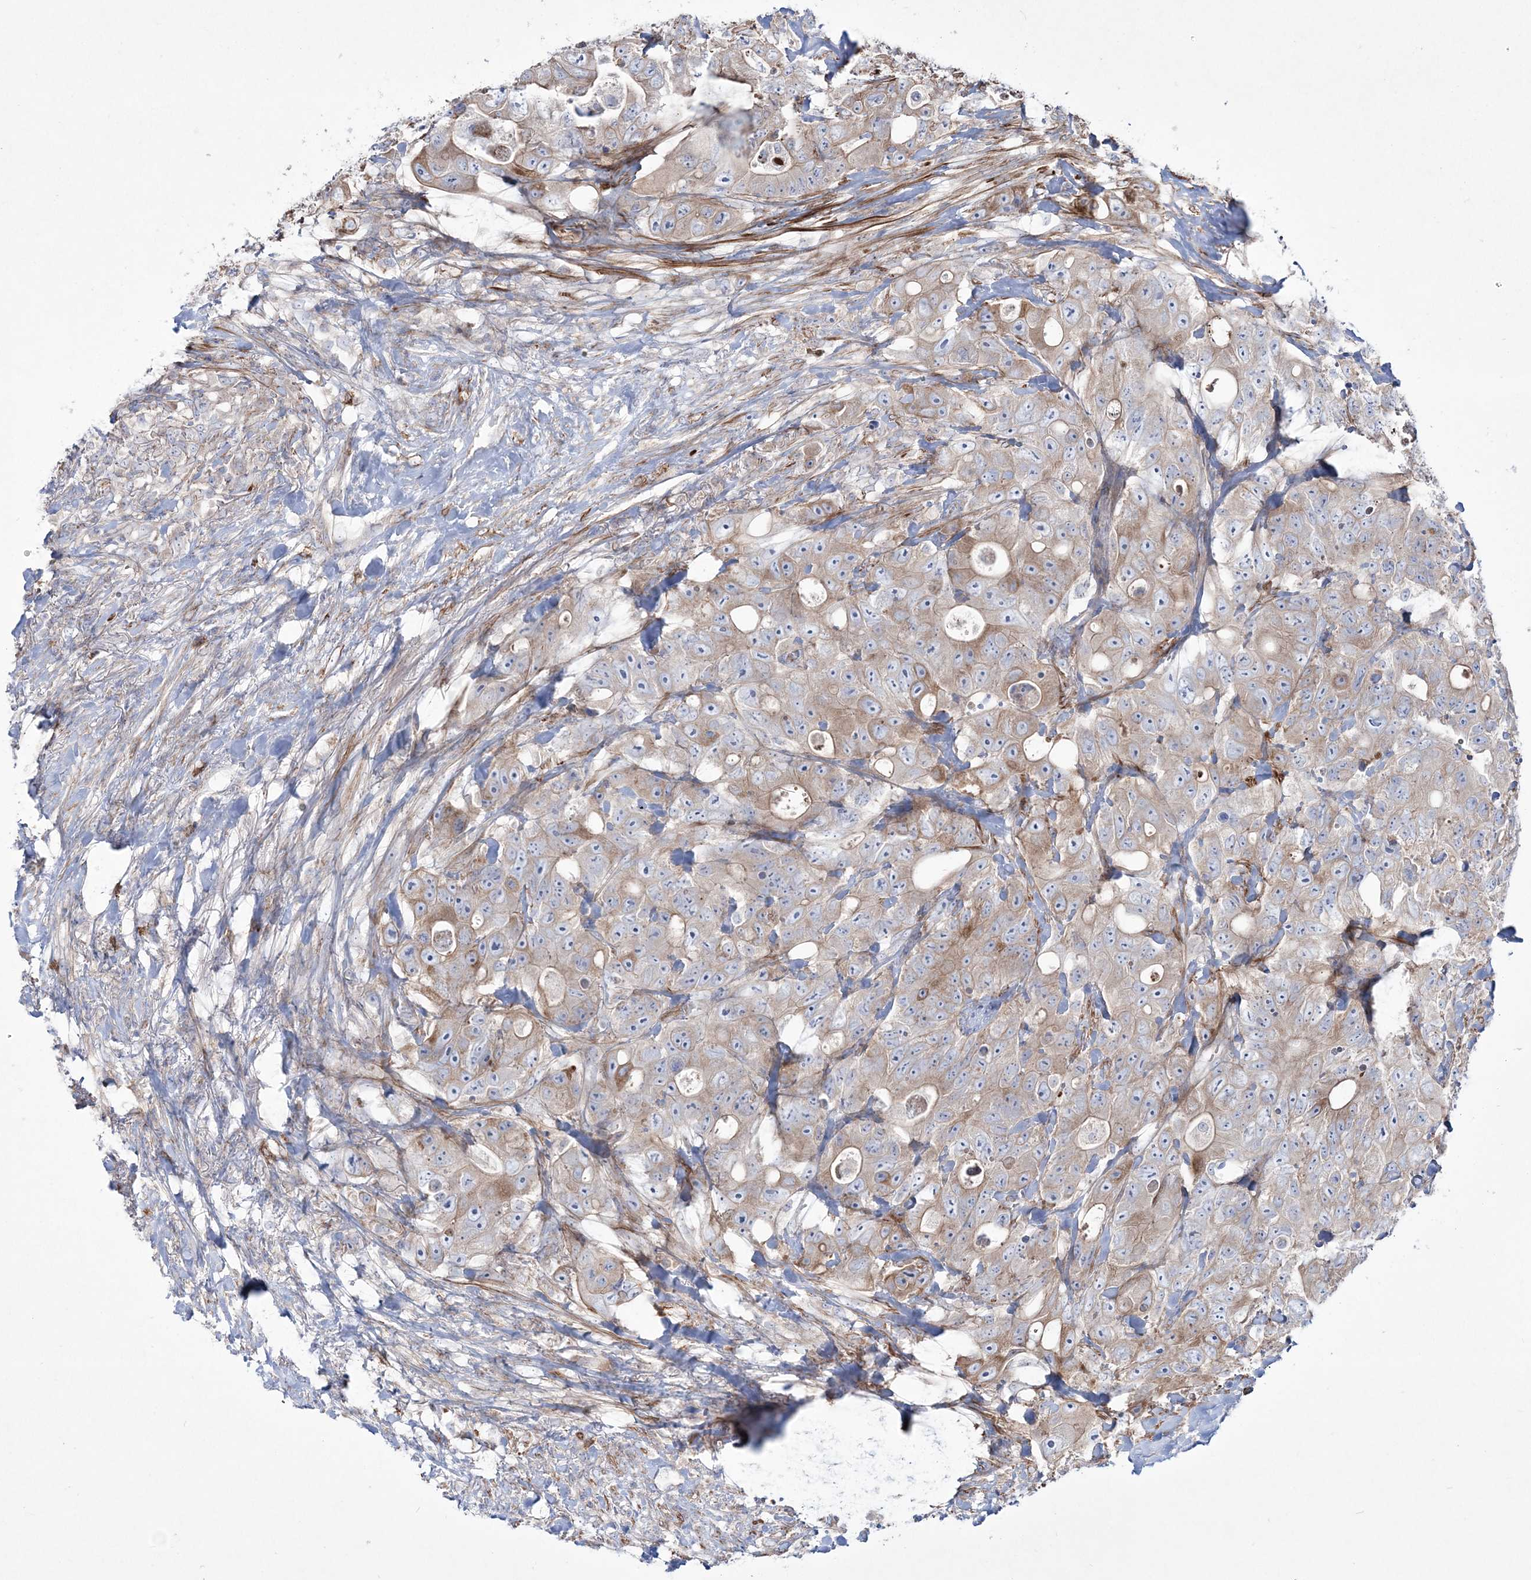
{"staining": {"intensity": "moderate", "quantity": "25%-75%", "location": "cytoplasmic/membranous"}, "tissue": "colorectal cancer", "cell_type": "Tumor cells", "image_type": "cancer", "snomed": [{"axis": "morphology", "description": "Adenocarcinoma, NOS"}, {"axis": "topography", "description": "Colon"}], "caption": "A histopathology image of colorectal cancer stained for a protein demonstrates moderate cytoplasmic/membranous brown staining in tumor cells. (Stains: DAB in brown, nuclei in blue, Microscopy: brightfield microscopy at high magnification).", "gene": "RICTOR", "patient": {"sex": "female", "age": 46}}